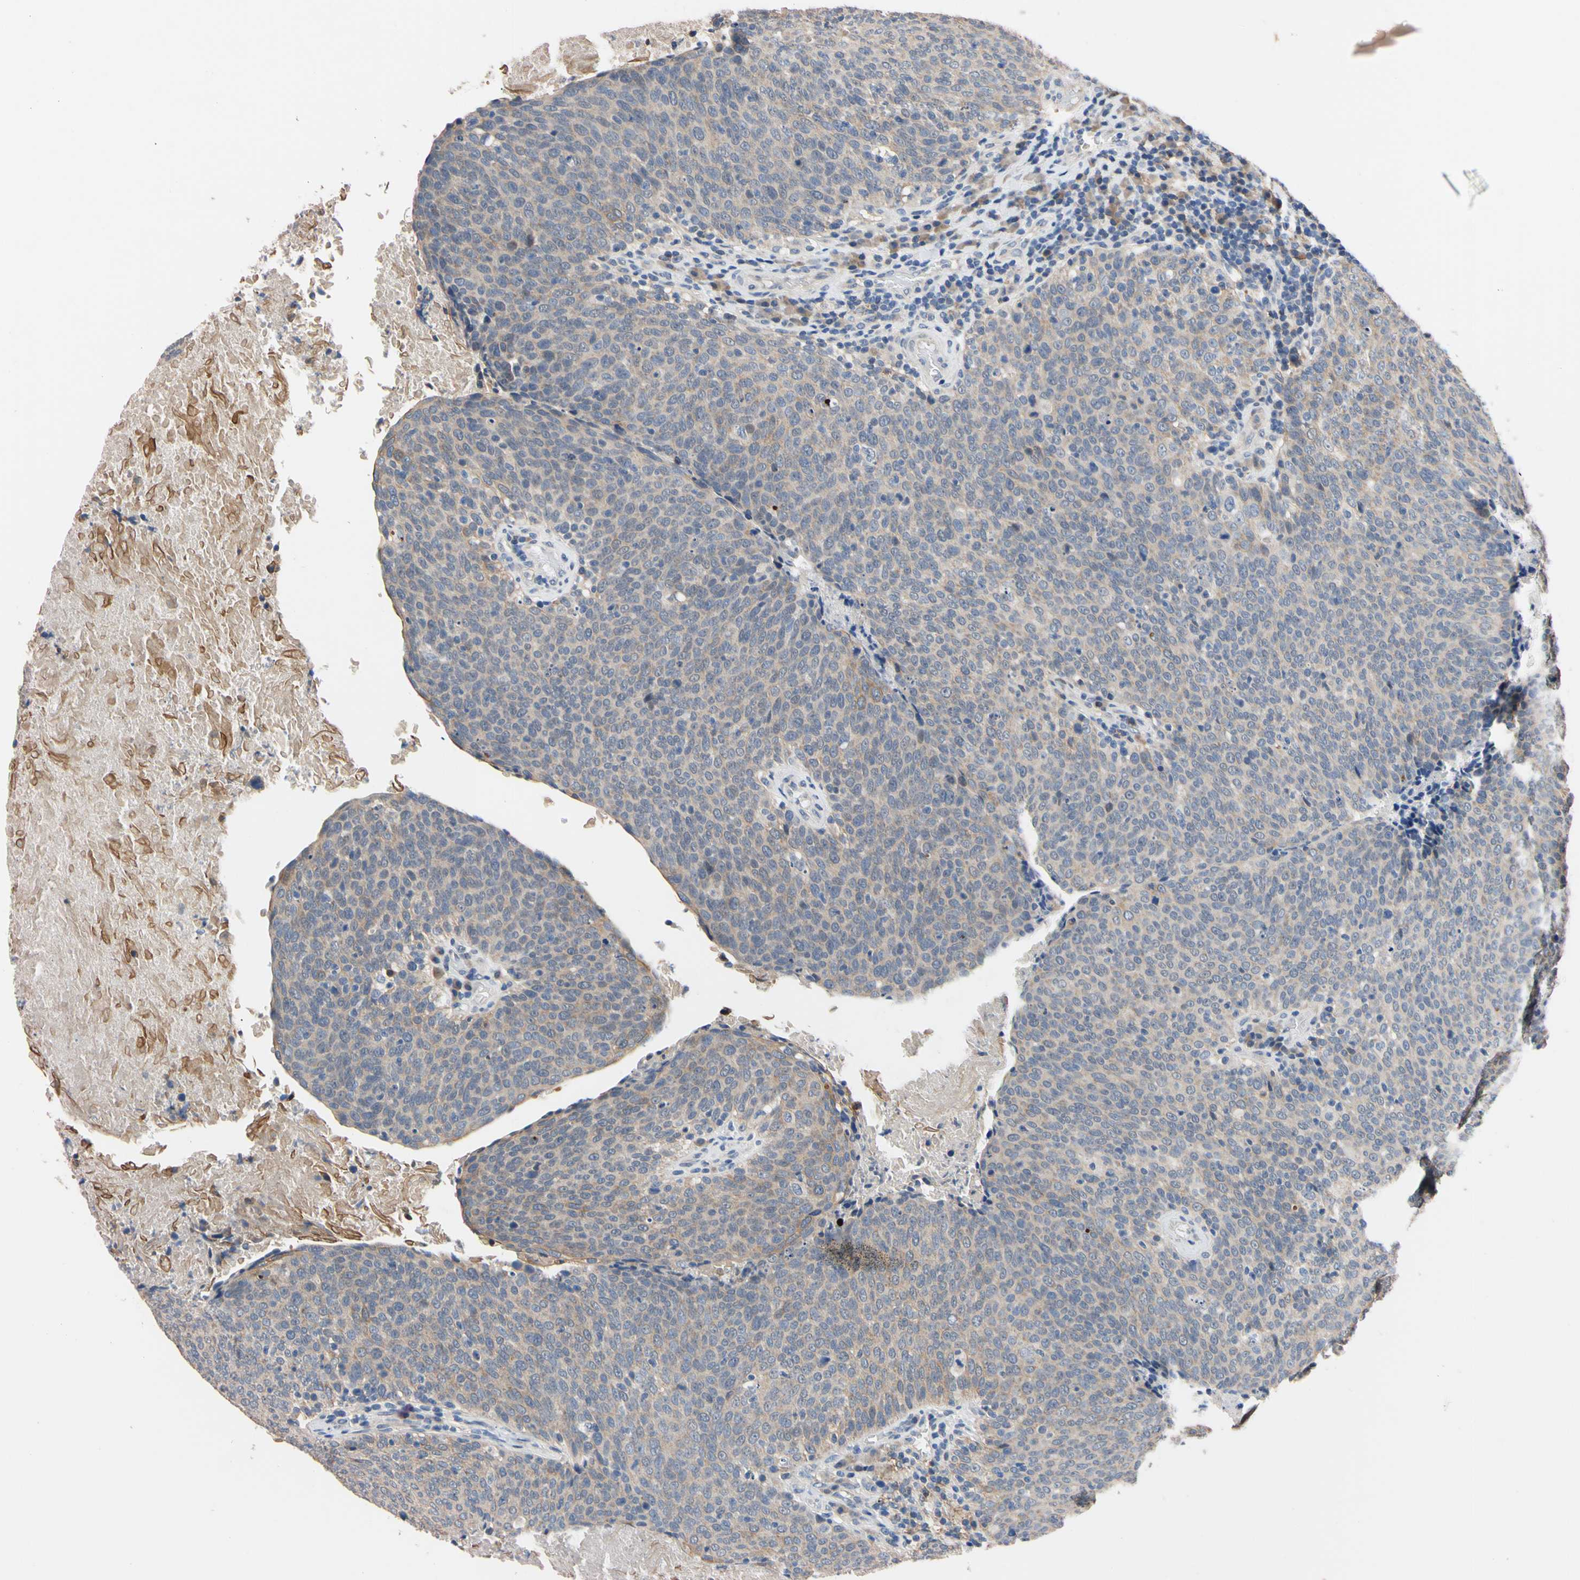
{"staining": {"intensity": "moderate", "quantity": "<25%", "location": "cytoplasmic/membranous"}, "tissue": "head and neck cancer", "cell_type": "Tumor cells", "image_type": "cancer", "snomed": [{"axis": "morphology", "description": "Squamous cell carcinoma, NOS"}, {"axis": "morphology", "description": "Squamous cell carcinoma, metastatic, NOS"}, {"axis": "topography", "description": "Lymph node"}, {"axis": "topography", "description": "Head-Neck"}], "caption": "There is low levels of moderate cytoplasmic/membranous positivity in tumor cells of head and neck metastatic squamous cell carcinoma, as demonstrated by immunohistochemical staining (brown color).", "gene": "PNKD", "patient": {"sex": "male", "age": 62}}